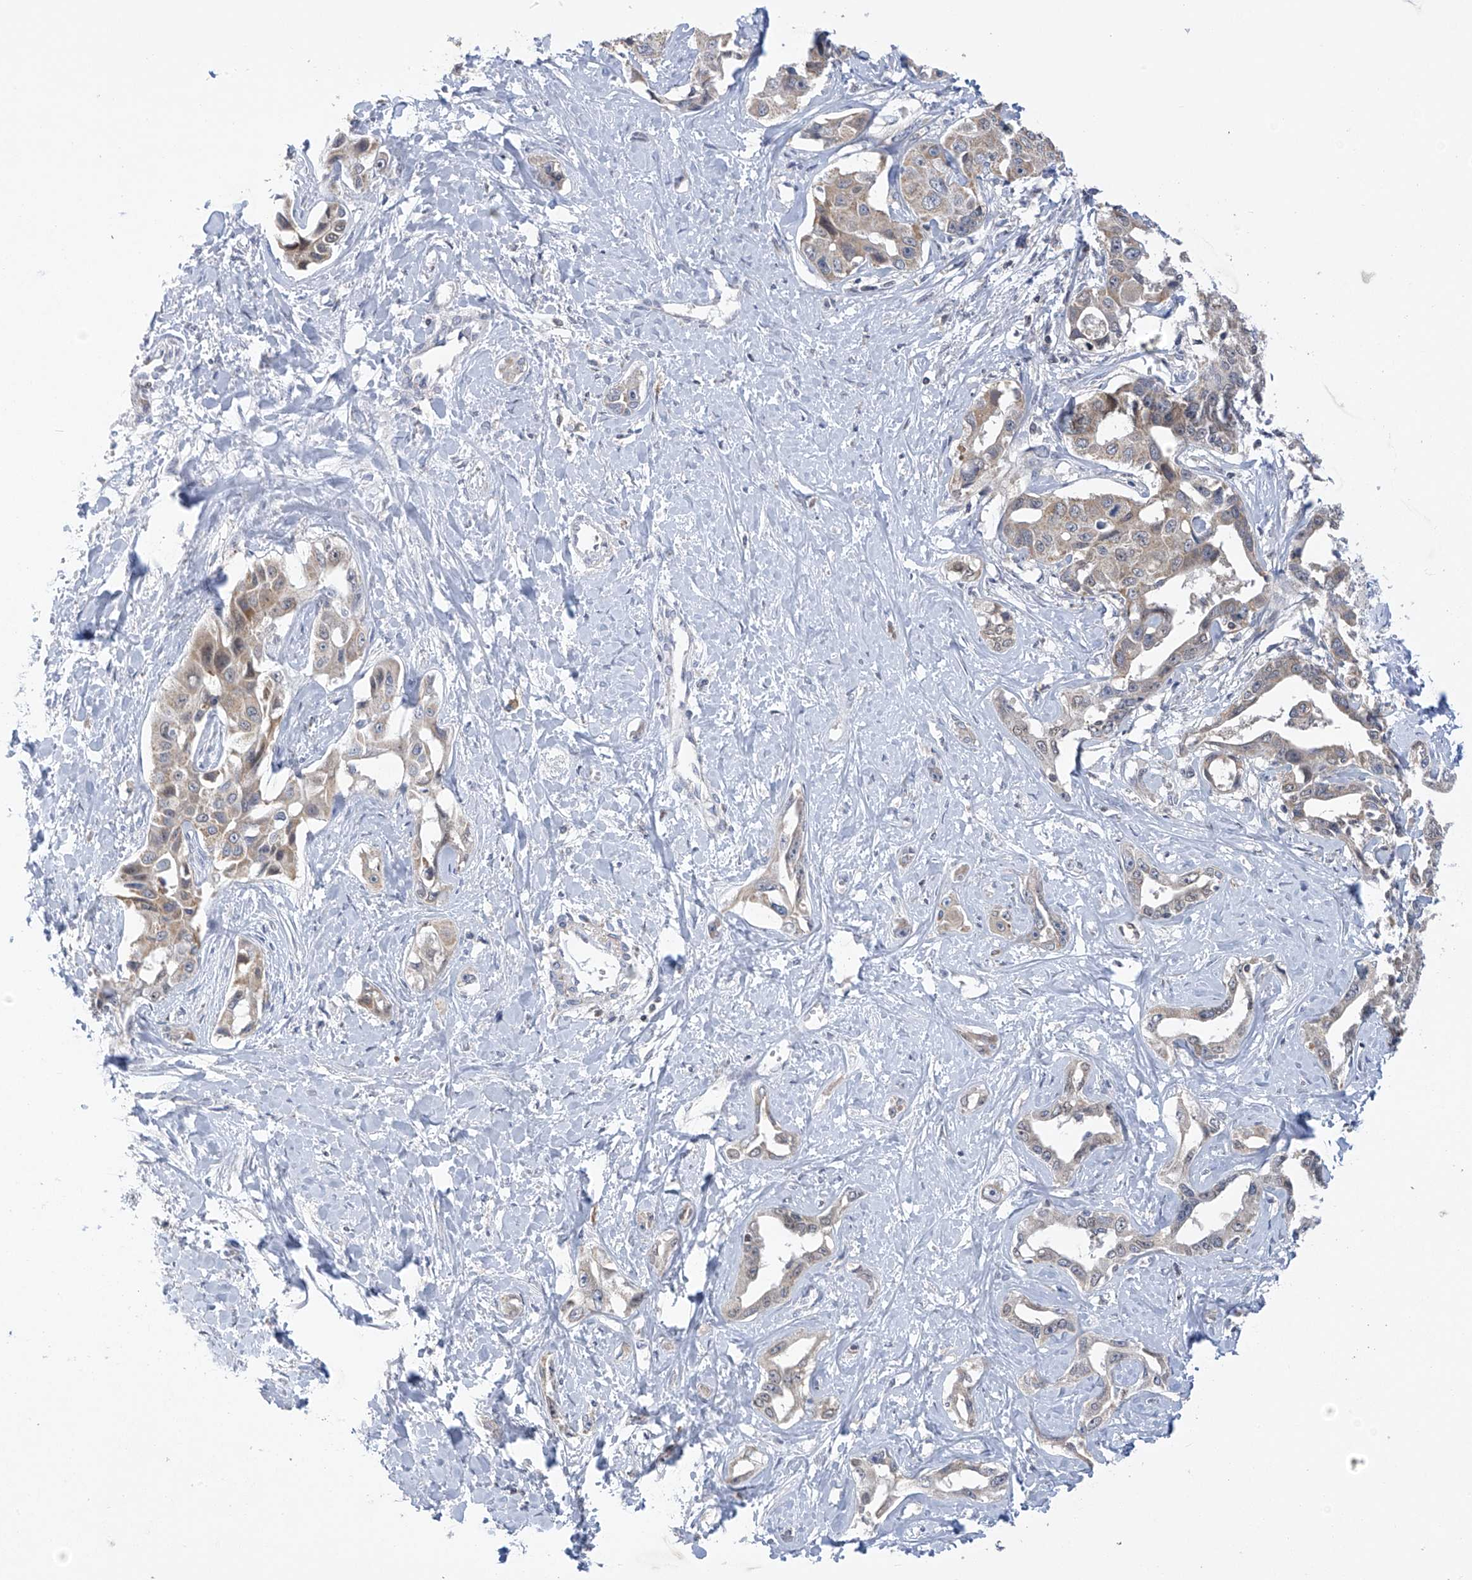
{"staining": {"intensity": "weak", "quantity": "<25%", "location": "cytoplasmic/membranous"}, "tissue": "liver cancer", "cell_type": "Tumor cells", "image_type": "cancer", "snomed": [{"axis": "morphology", "description": "Cholangiocarcinoma"}, {"axis": "topography", "description": "Liver"}], "caption": "Immunohistochemistry (IHC) image of neoplastic tissue: human liver cancer (cholangiocarcinoma) stained with DAB (3,3'-diaminobenzidine) reveals no significant protein expression in tumor cells.", "gene": "SLCO4A1", "patient": {"sex": "male", "age": 59}}